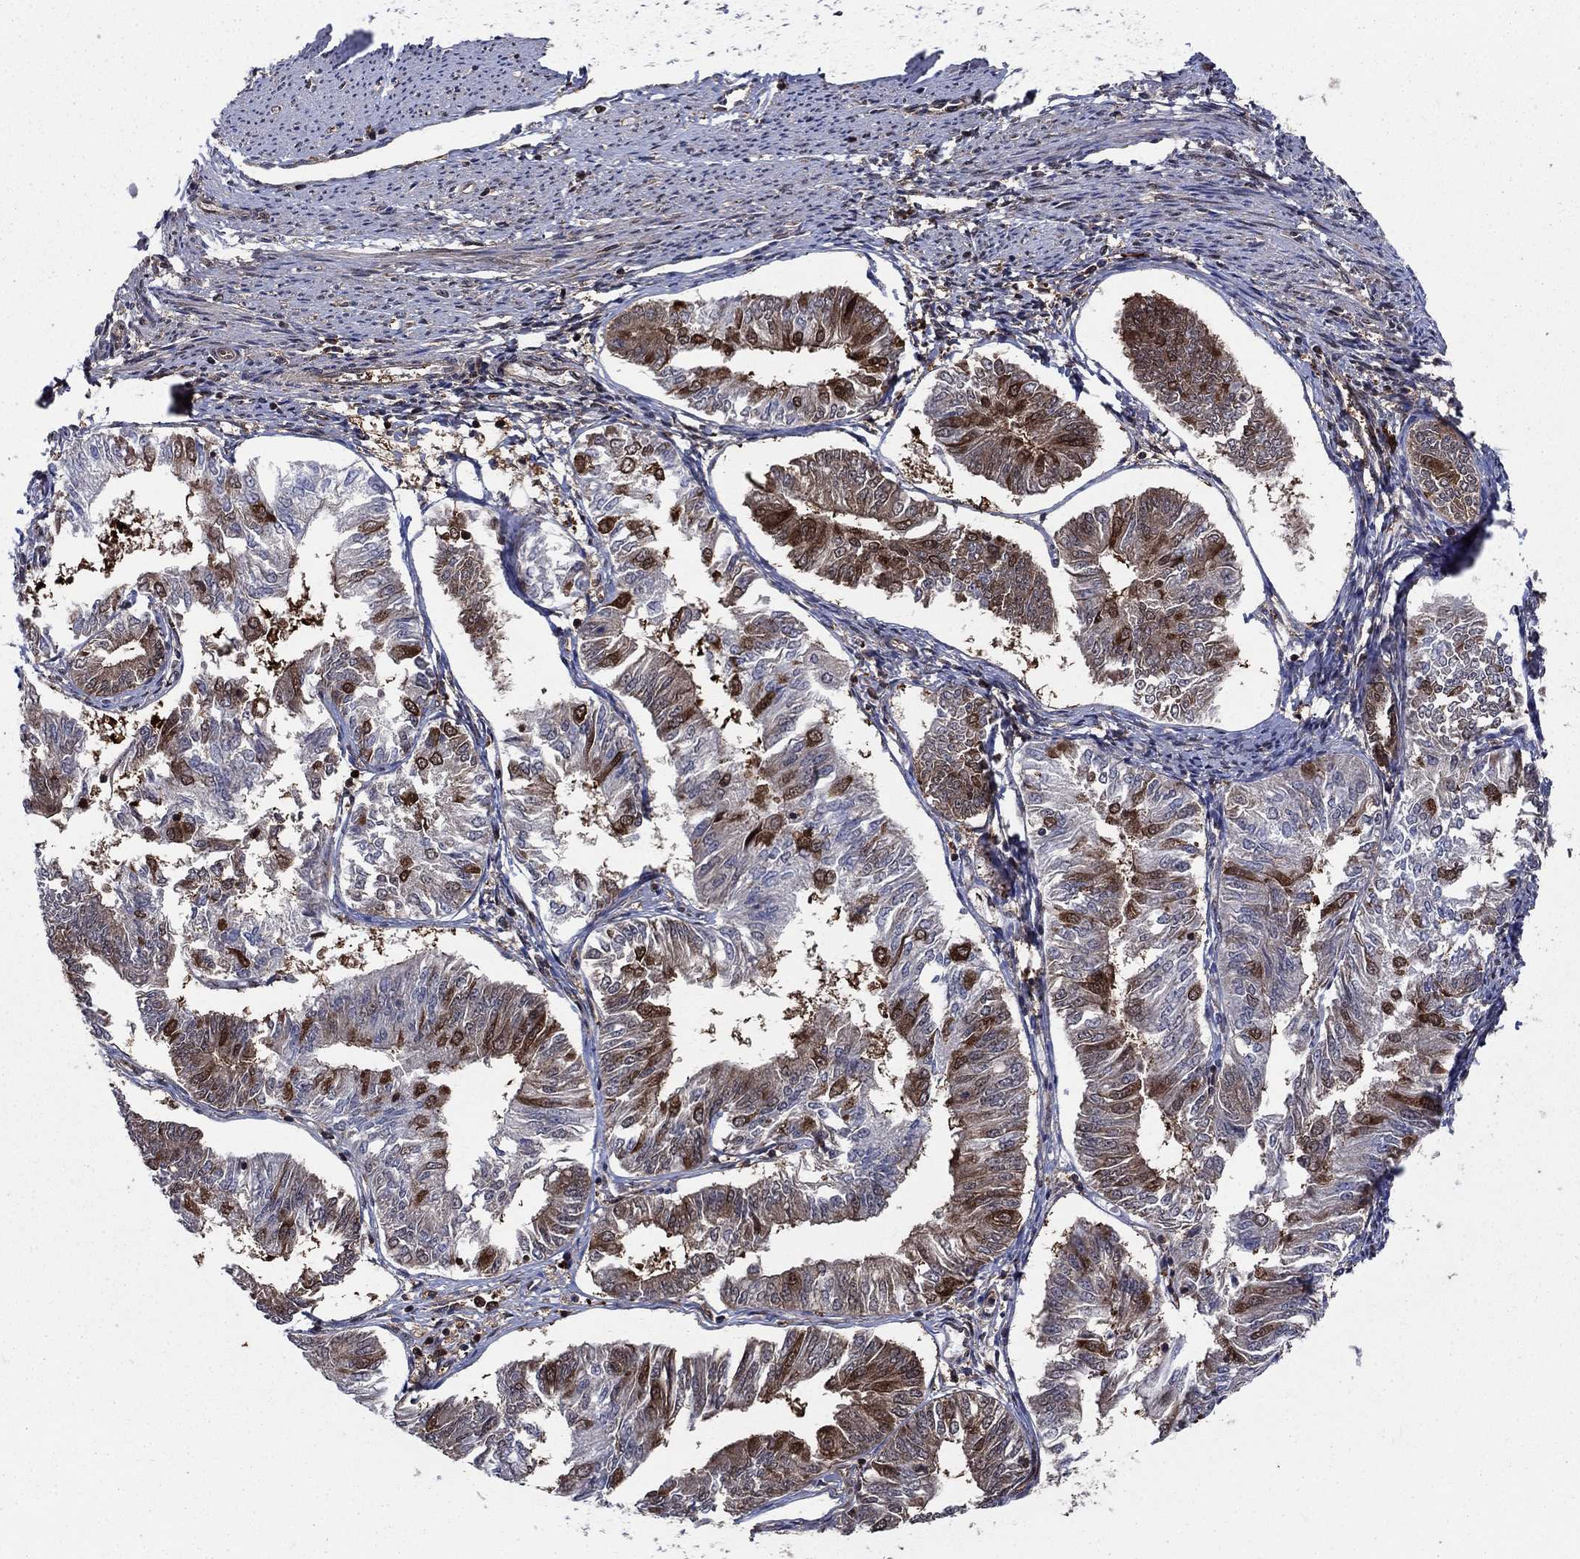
{"staining": {"intensity": "strong", "quantity": "<25%", "location": "cytoplasmic/membranous"}, "tissue": "endometrial cancer", "cell_type": "Tumor cells", "image_type": "cancer", "snomed": [{"axis": "morphology", "description": "Adenocarcinoma, NOS"}, {"axis": "topography", "description": "Endometrium"}], "caption": "Protein expression analysis of adenocarcinoma (endometrial) reveals strong cytoplasmic/membranous positivity in about <25% of tumor cells. The staining was performed using DAB, with brown indicating positive protein expression. Nuclei are stained blue with hematoxylin.", "gene": "CACYBP", "patient": {"sex": "female", "age": 58}}